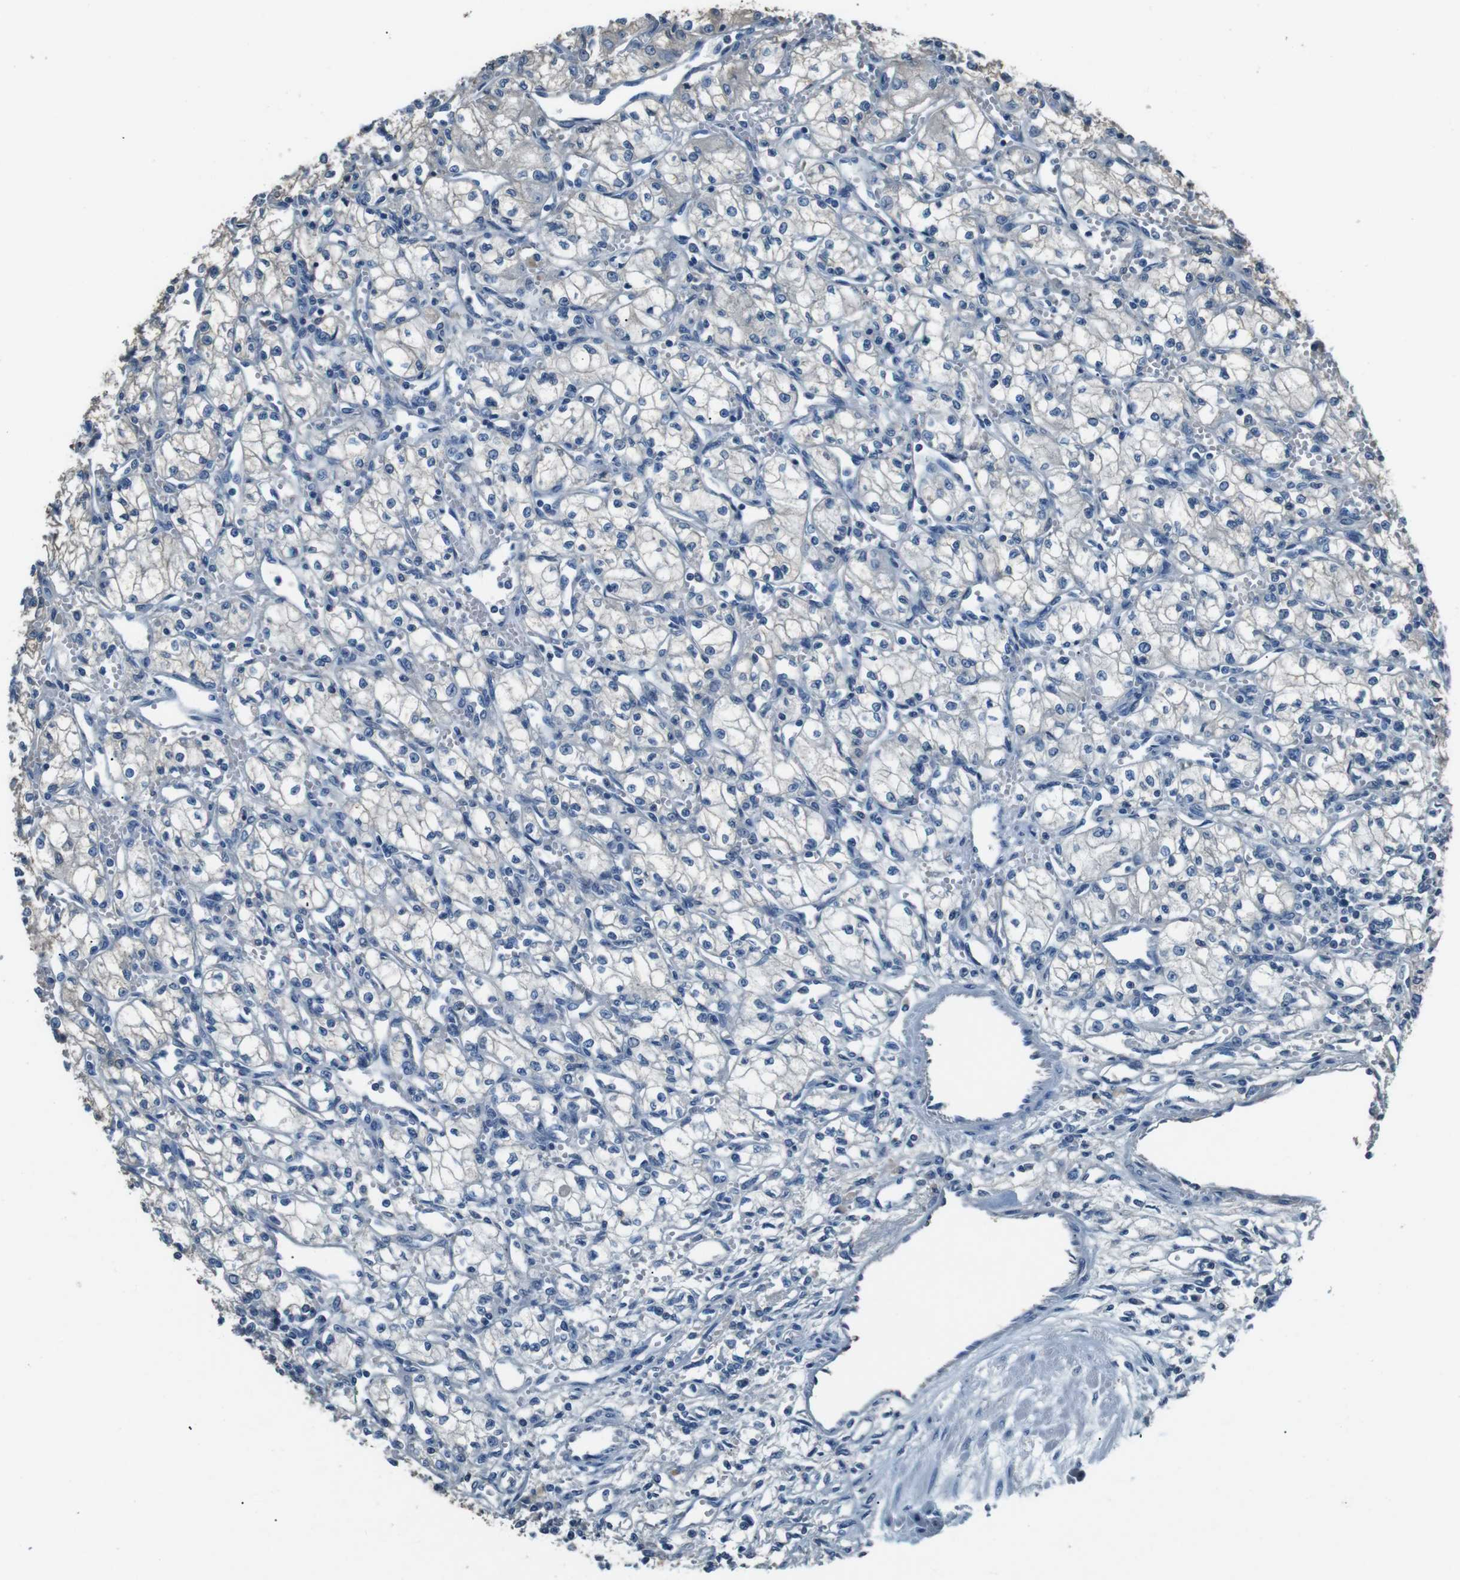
{"staining": {"intensity": "negative", "quantity": "none", "location": "none"}, "tissue": "renal cancer", "cell_type": "Tumor cells", "image_type": "cancer", "snomed": [{"axis": "morphology", "description": "Normal tissue, NOS"}, {"axis": "morphology", "description": "Adenocarcinoma, NOS"}, {"axis": "topography", "description": "Kidney"}], "caption": "Tumor cells are negative for protein expression in human renal cancer.", "gene": "LEP", "patient": {"sex": "male", "age": 59}}